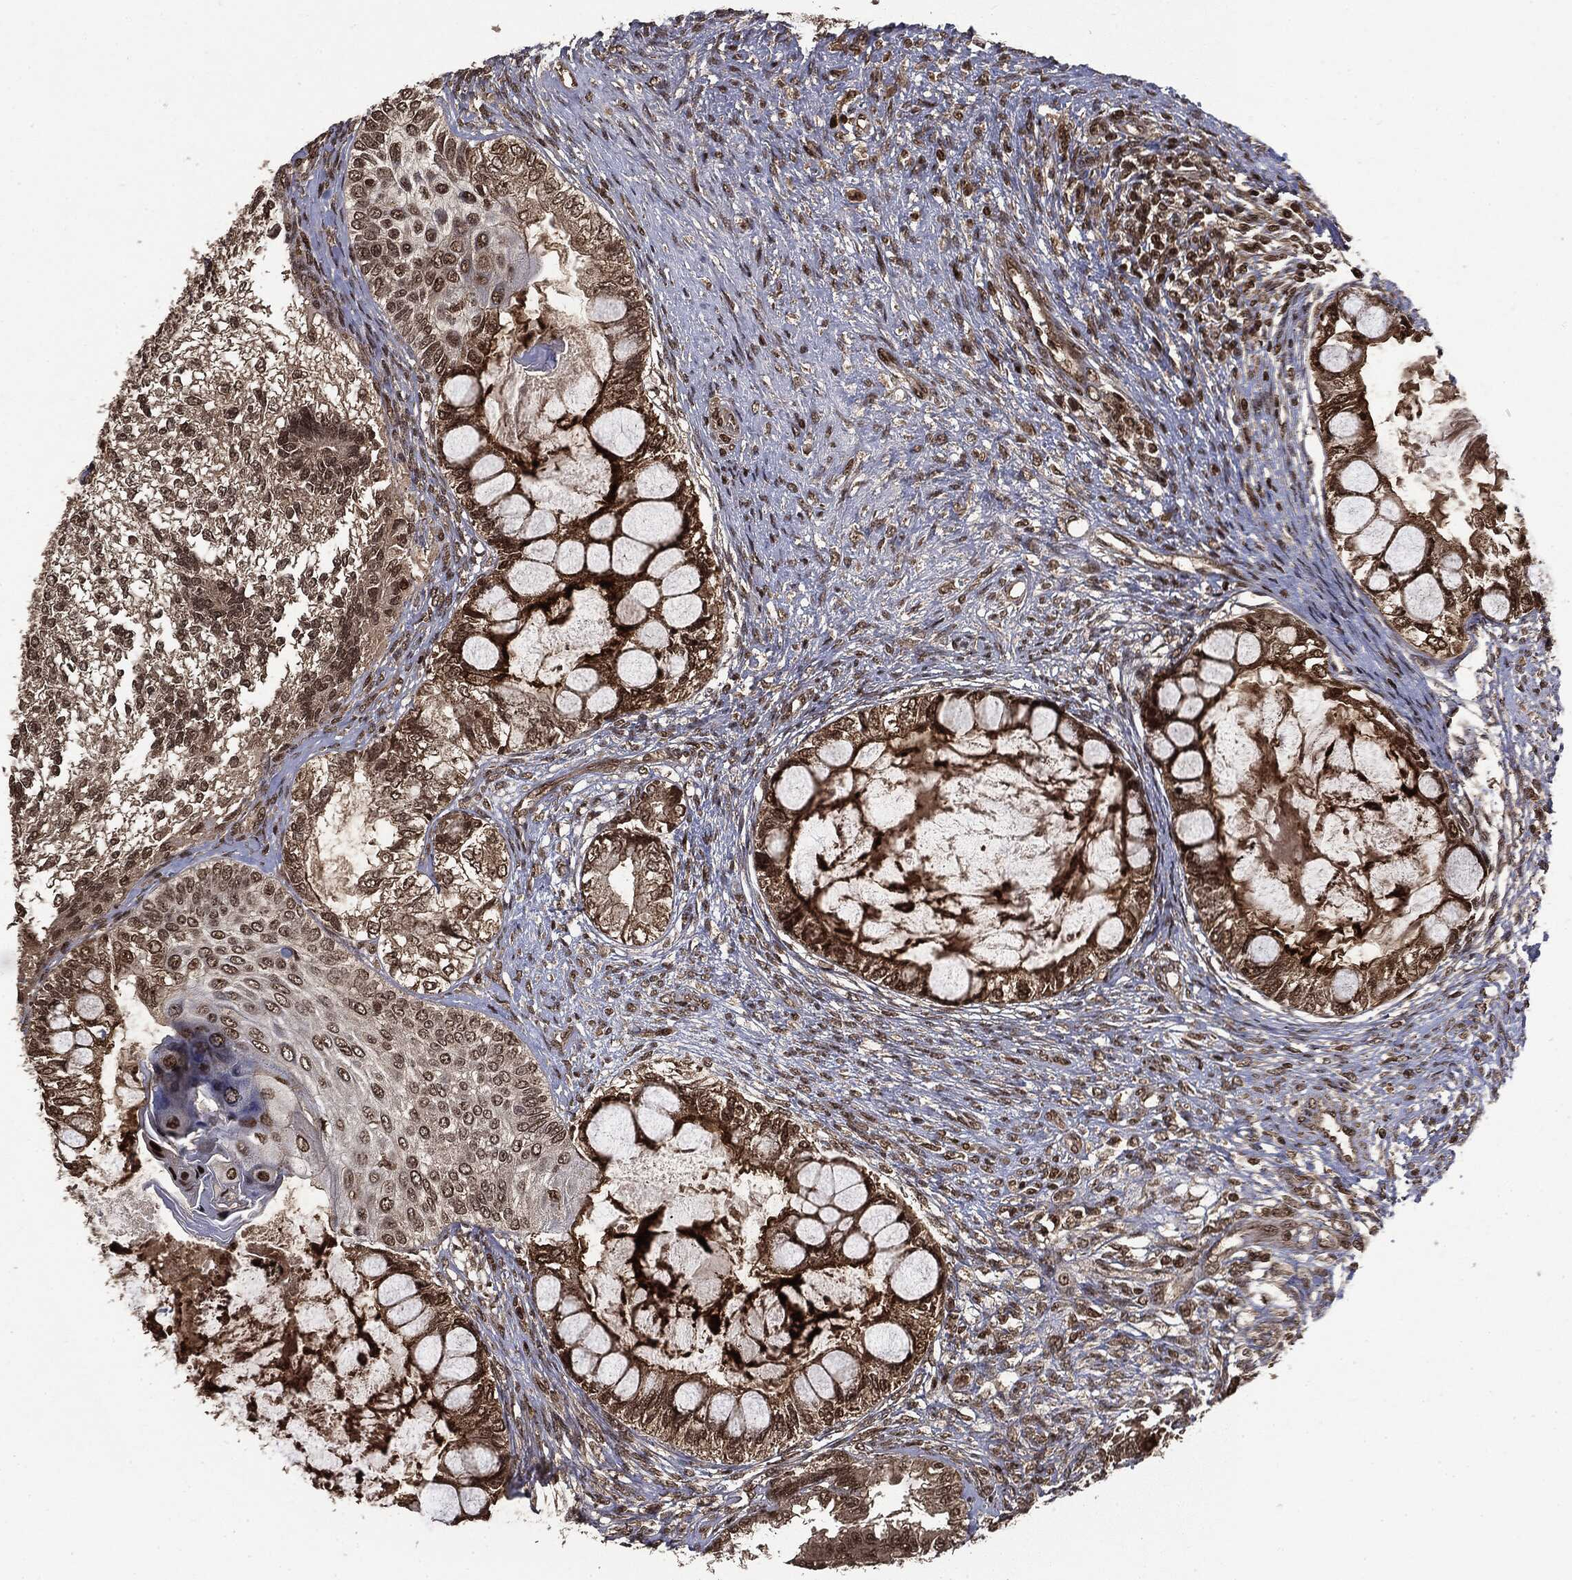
{"staining": {"intensity": "weak", "quantity": ">75%", "location": "cytoplasmic/membranous,nuclear"}, "tissue": "testis cancer", "cell_type": "Tumor cells", "image_type": "cancer", "snomed": [{"axis": "morphology", "description": "Seminoma, NOS"}, {"axis": "morphology", "description": "Carcinoma, Embryonal, NOS"}, {"axis": "topography", "description": "Testis"}], "caption": "Immunohistochemistry photomicrograph of neoplastic tissue: testis cancer stained using IHC reveals low levels of weak protein expression localized specifically in the cytoplasmic/membranous and nuclear of tumor cells, appearing as a cytoplasmic/membranous and nuclear brown color.", "gene": "CTDP1", "patient": {"sex": "male", "age": 41}}